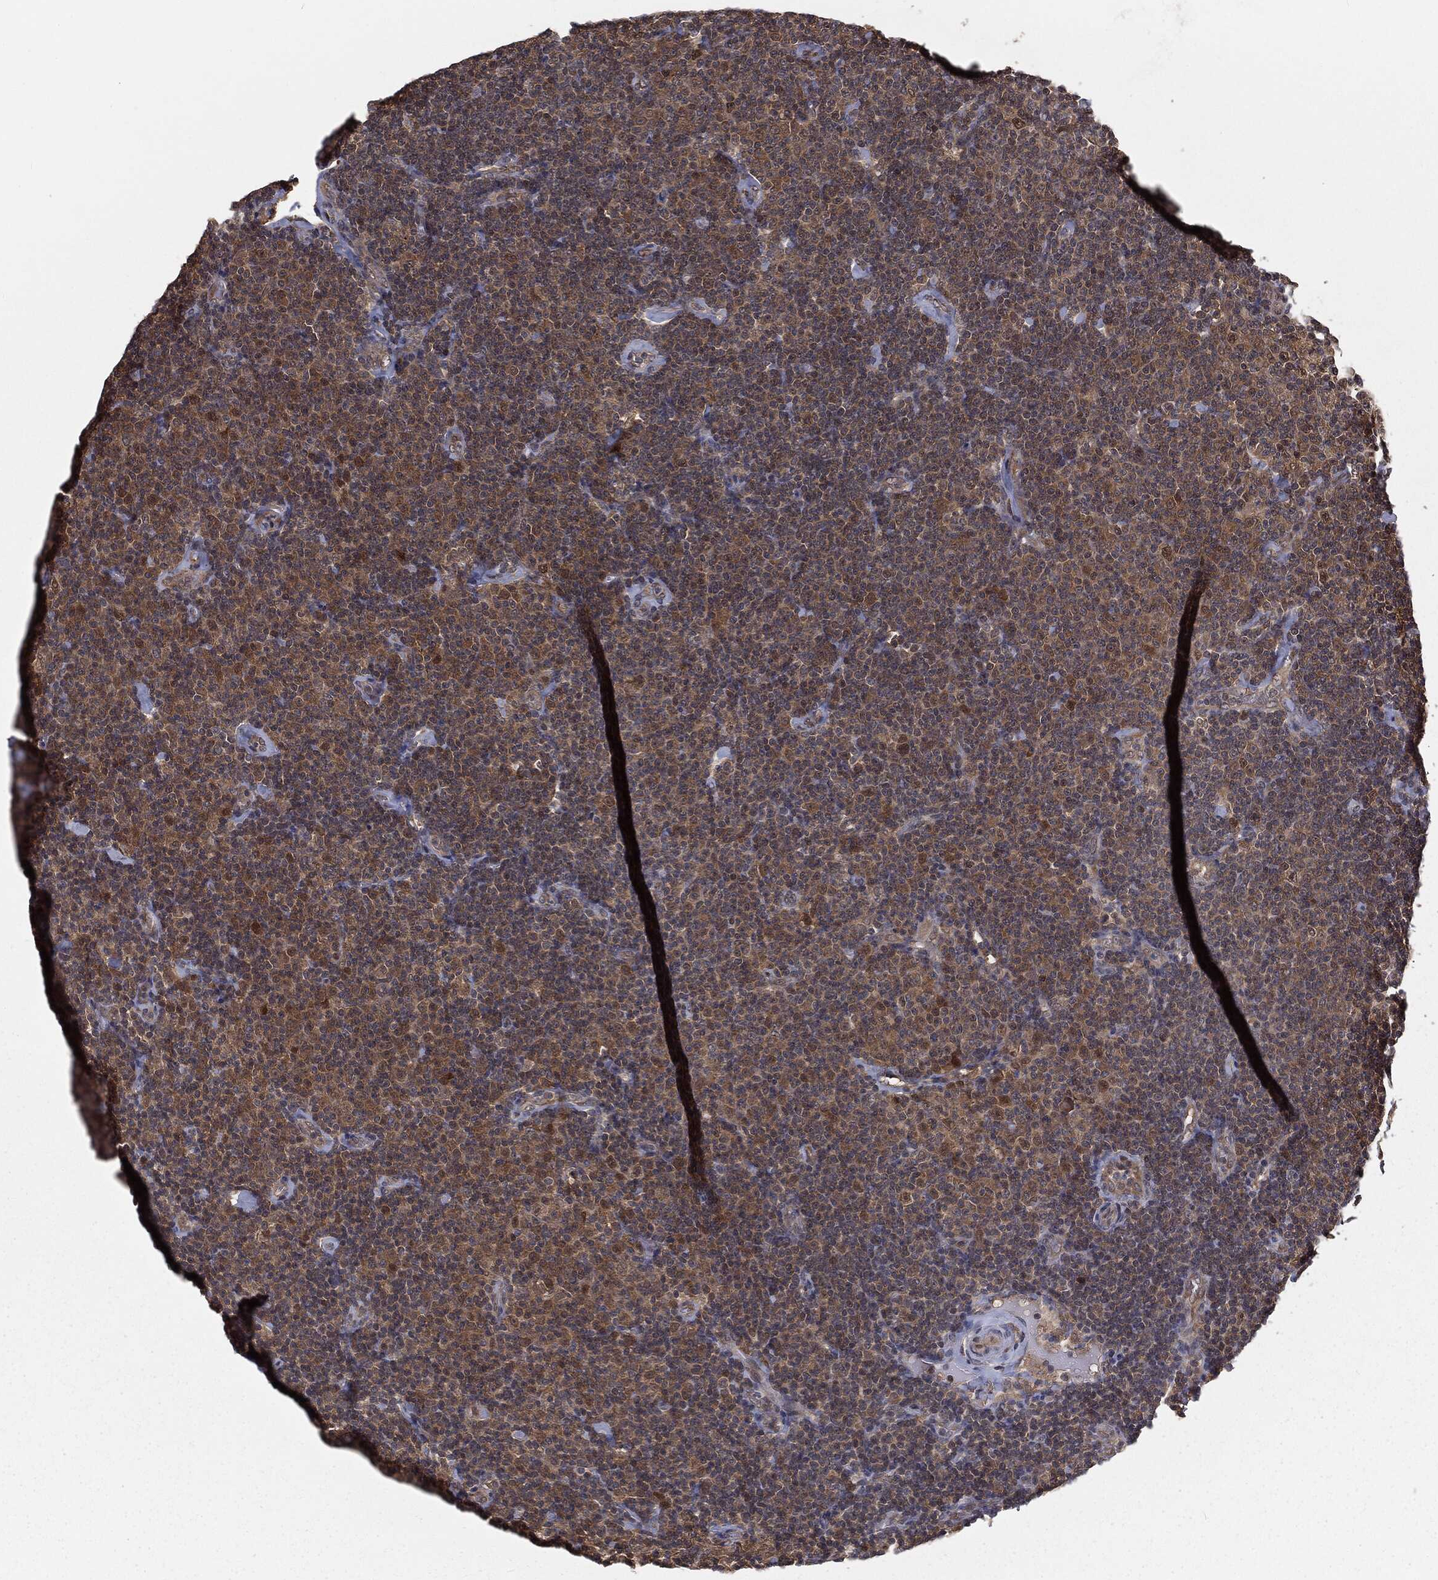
{"staining": {"intensity": "moderate", "quantity": "25%-75%", "location": "cytoplasmic/membranous"}, "tissue": "lymphoma", "cell_type": "Tumor cells", "image_type": "cancer", "snomed": [{"axis": "morphology", "description": "Malignant lymphoma, non-Hodgkin's type, Low grade"}, {"axis": "topography", "description": "Lymph node"}], "caption": "Immunohistochemical staining of low-grade malignant lymphoma, non-Hodgkin's type exhibits medium levels of moderate cytoplasmic/membranous staining in approximately 25%-75% of tumor cells. (DAB (3,3'-diaminobenzidine) IHC with brightfield microscopy, high magnification).", "gene": "FBXO7", "patient": {"sex": "male", "age": 81}}